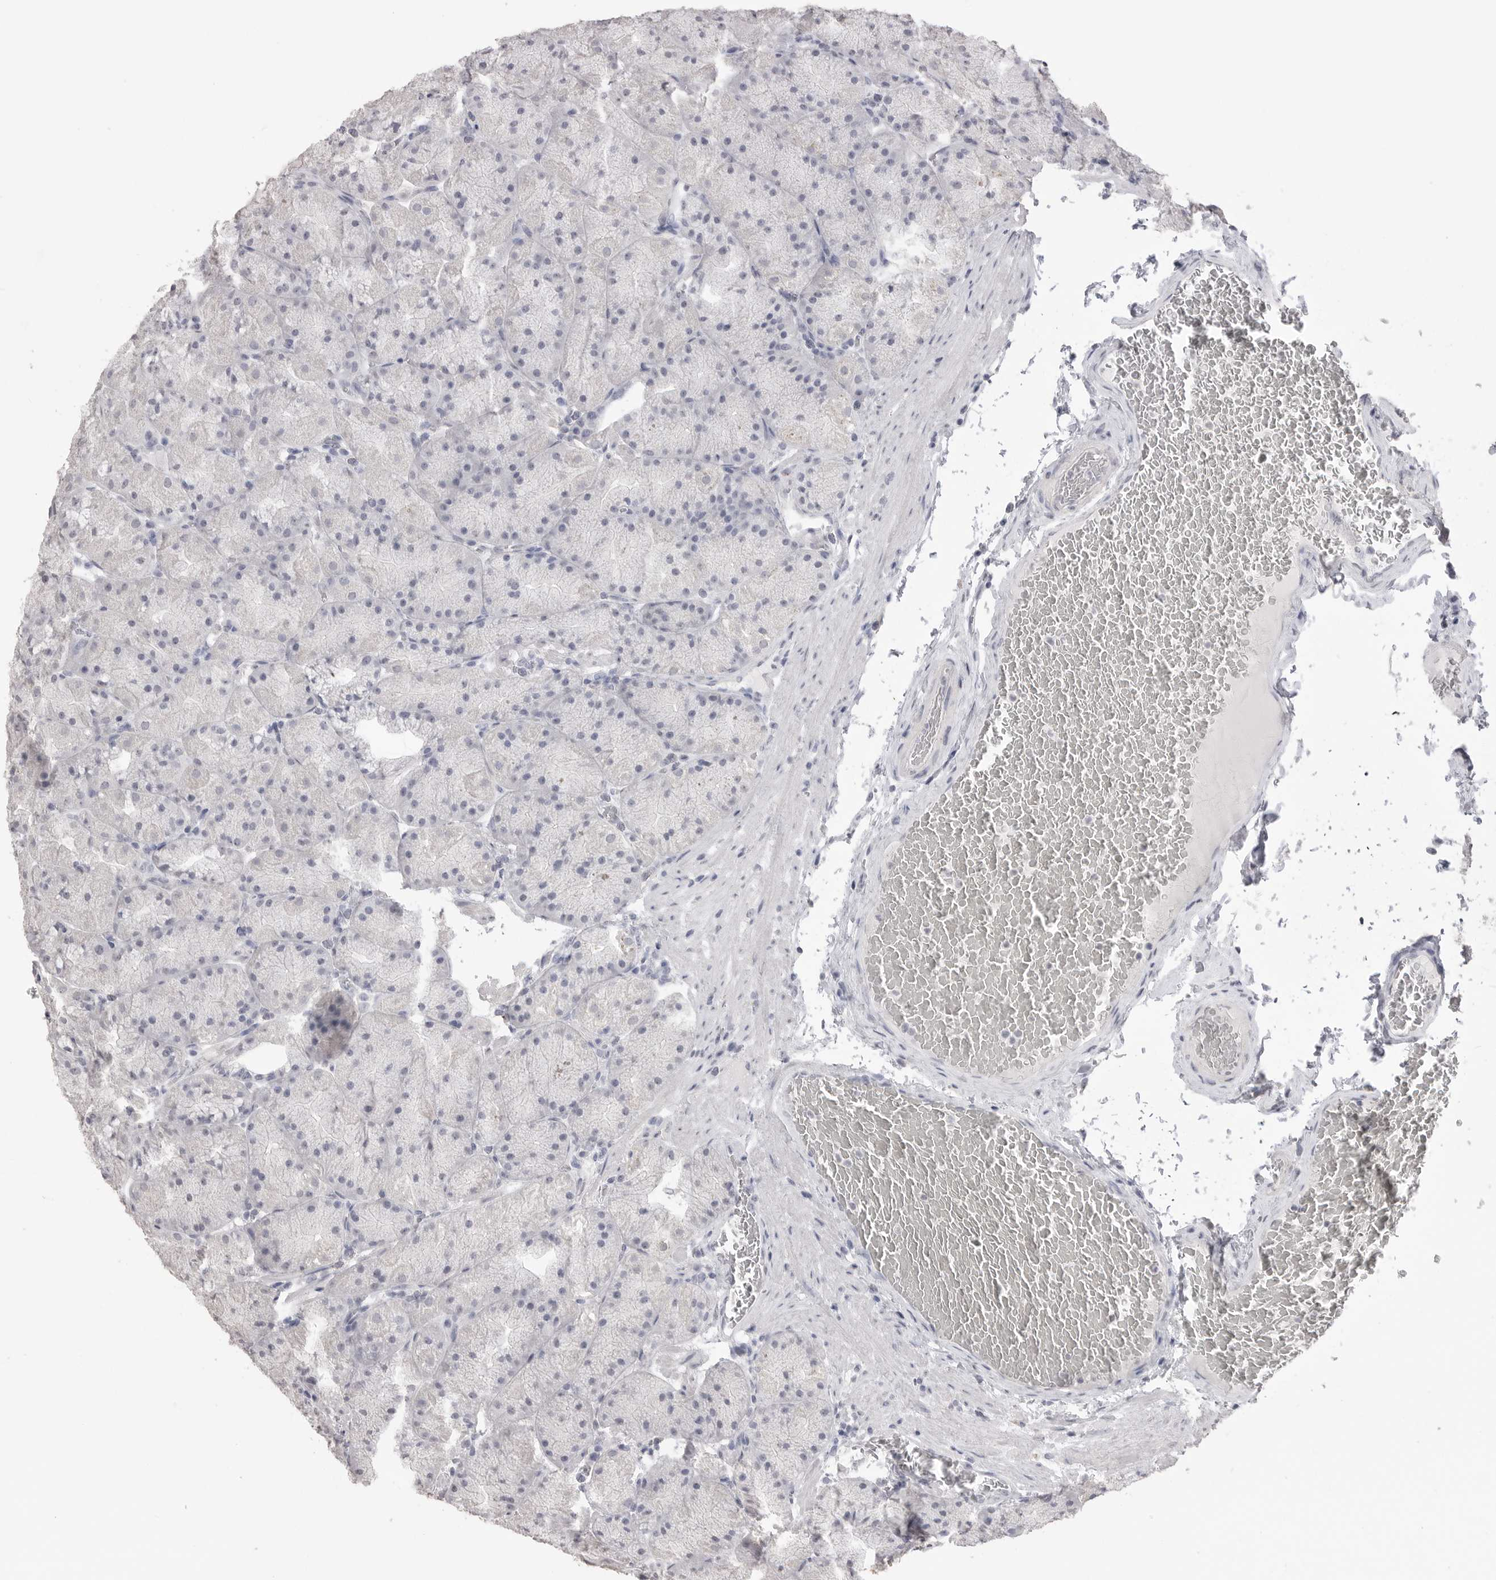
{"staining": {"intensity": "negative", "quantity": "none", "location": "none"}, "tissue": "stomach", "cell_type": "Glandular cells", "image_type": "normal", "snomed": [{"axis": "morphology", "description": "Normal tissue, NOS"}, {"axis": "topography", "description": "Stomach, upper"}, {"axis": "topography", "description": "Stomach"}], "caption": "Immunohistochemistry (IHC) of unremarkable human stomach displays no staining in glandular cells. (Brightfield microscopy of DAB immunohistochemistry at high magnification).", "gene": "ICAM5", "patient": {"sex": "male", "age": 48}}